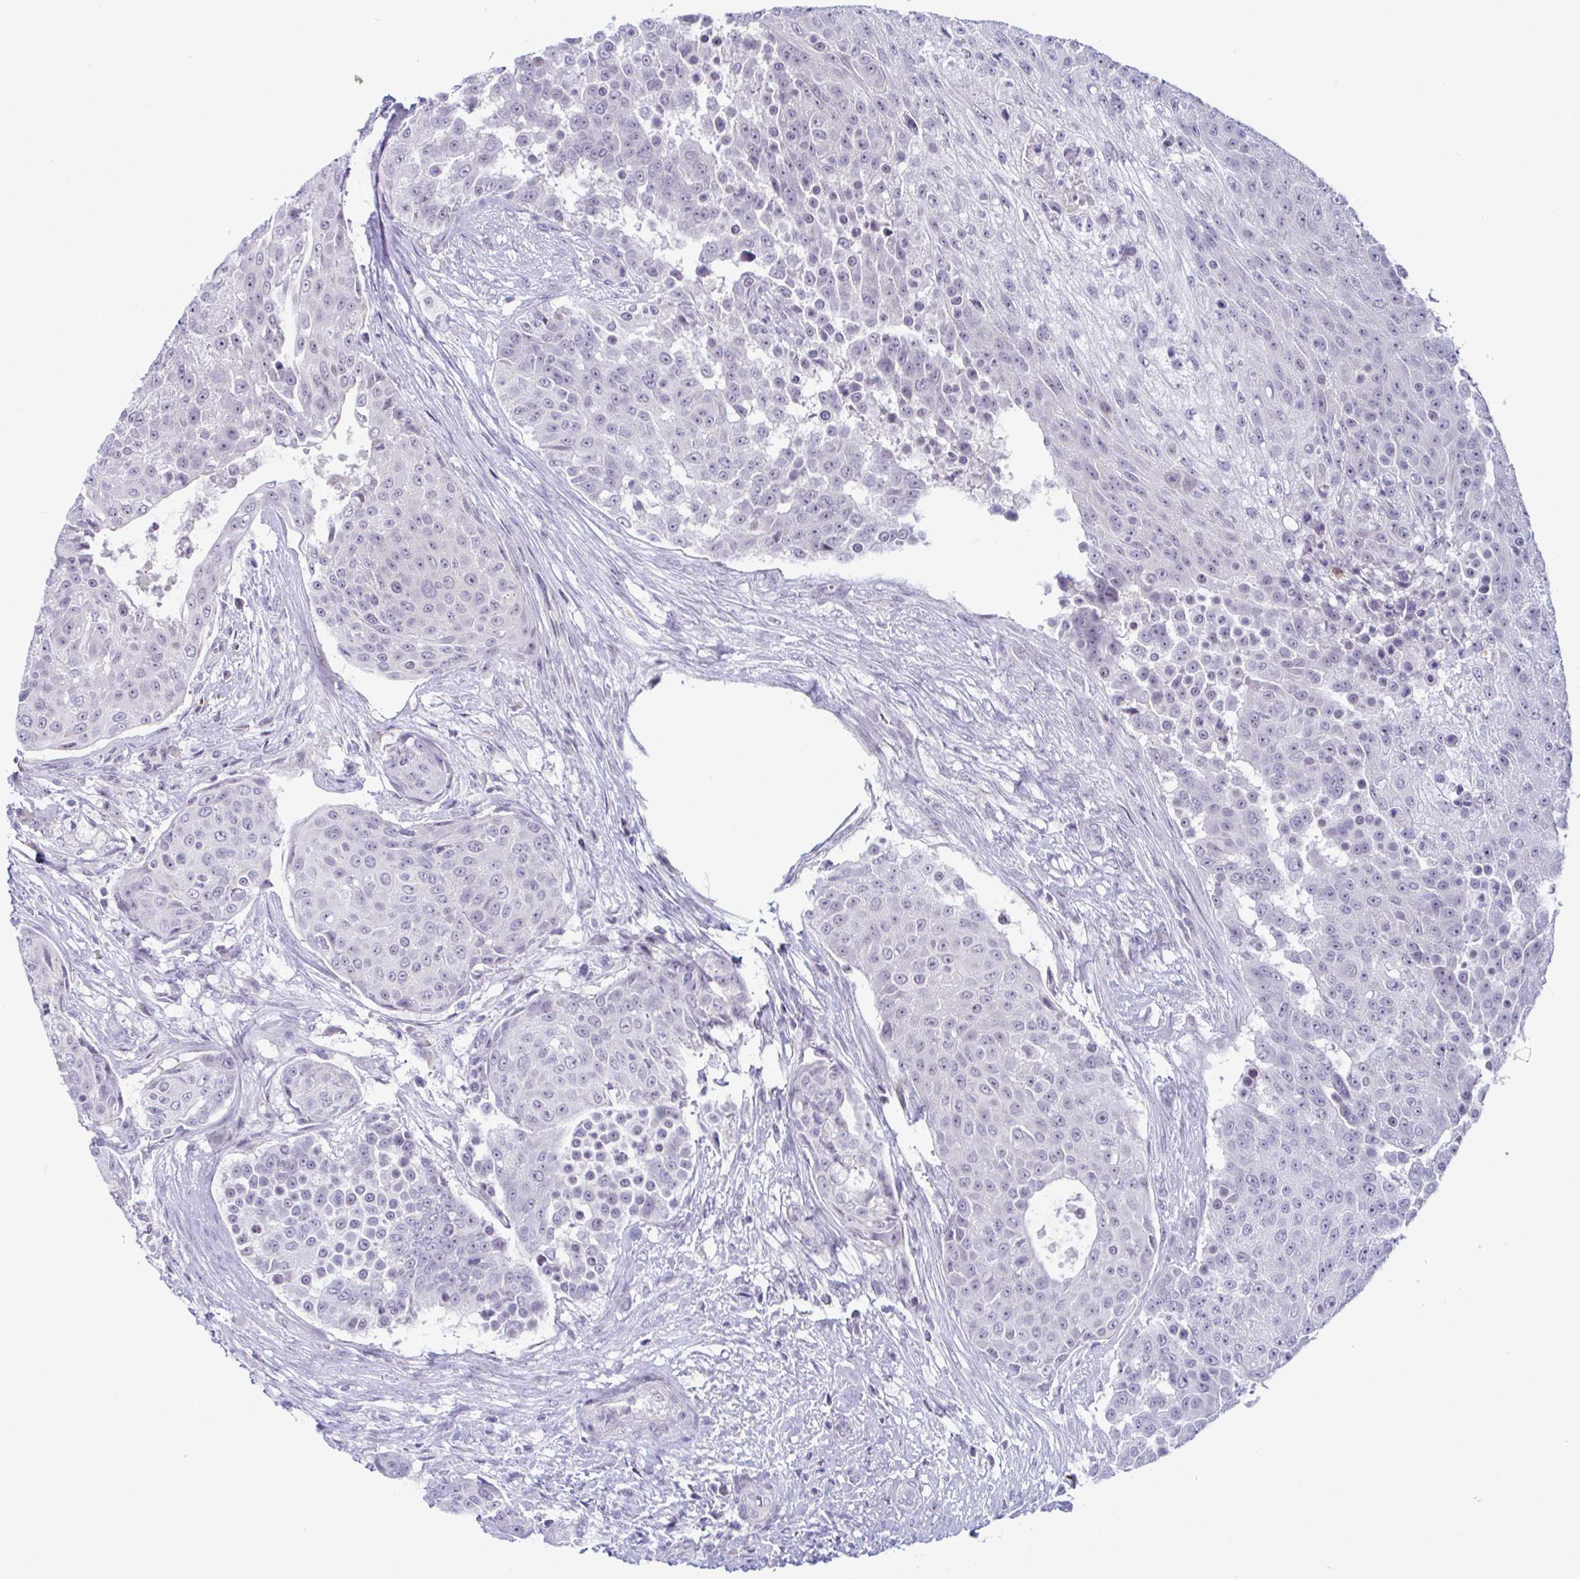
{"staining": {"intensity": "negative", "quantity": "none", "location": "none"}, "tissue": "urothelial cancer", "cell_type": "Tumor cells", "image_type": "cancer", "snomed": [{"axis": "morphology", "description": "Urothelial carcinoma, High grade"}, {"axis": "topography", "description": "Urinary bladder"}], "caption": "An immunohistochemistry (IHC) micrograph of high-grade urothelial carcinoma is shown. There is no staining in tumor cells of high-grade urothelial carcinoma. (Stains: DAB IHC with hematoxylin counter stain, Microscopy: brightfield microscopy at high magnification).", "gene": "USP35", "patient": {"sex": "female", "age": 63}}